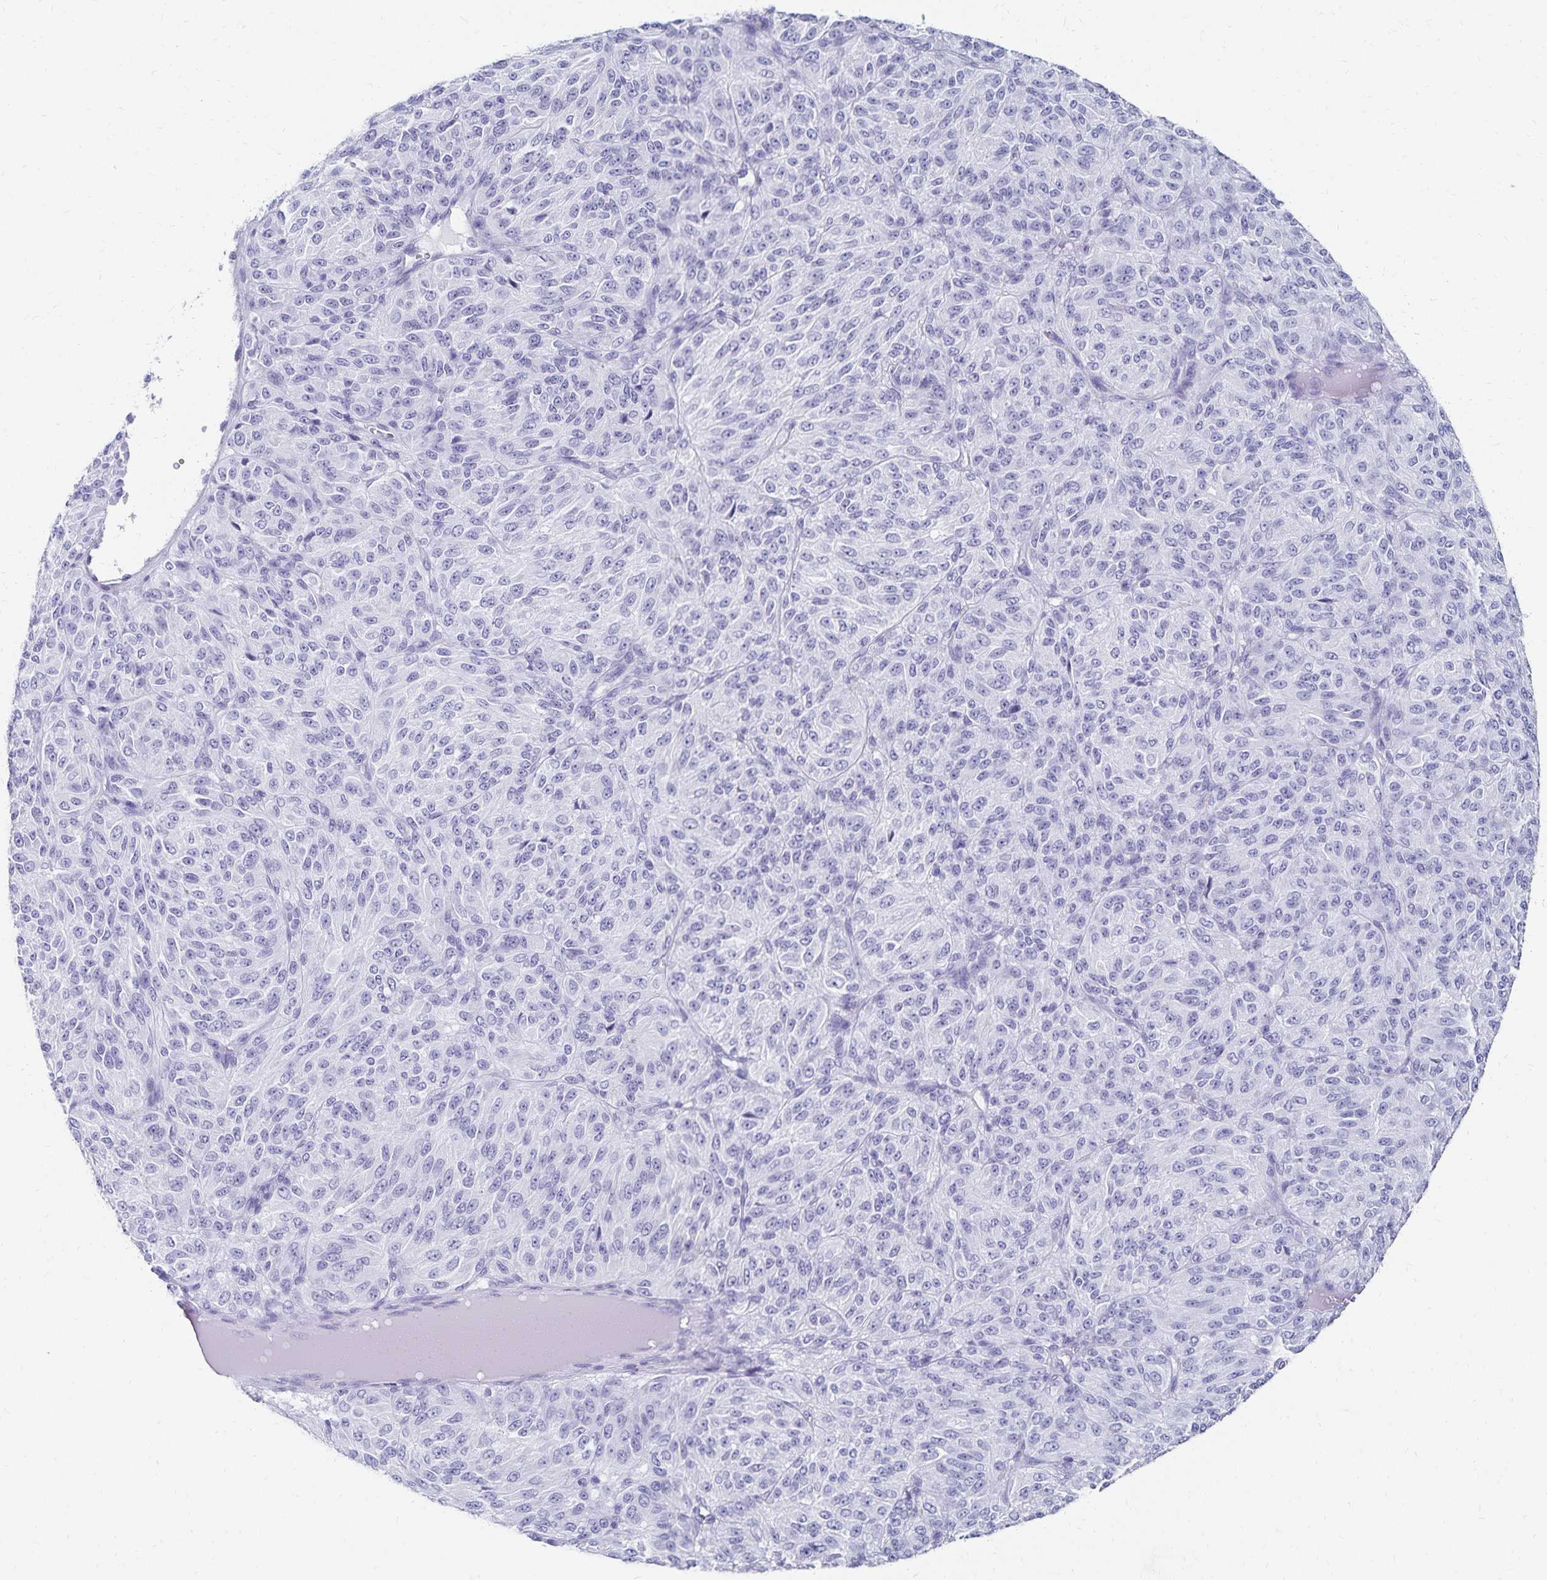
{"staining": {"intensity": "negative", "quantity": "none", "location": "none"}, "tissue": "melanoma", "cell_type": "Tumor cells", "image_type": "cancer", "snomed": [{"axis": "morphology", "description": "Malignant melanoma, Metastatic site"}, {"axis": "topography", "description": "Brain"}], "caption": "Malignant melanoma (metastatic site) was stained to show a protein in brown. There is no significant expression in tumor cells.", "gene": "GIP", "patient": {"sex": "female", "age": 56}}